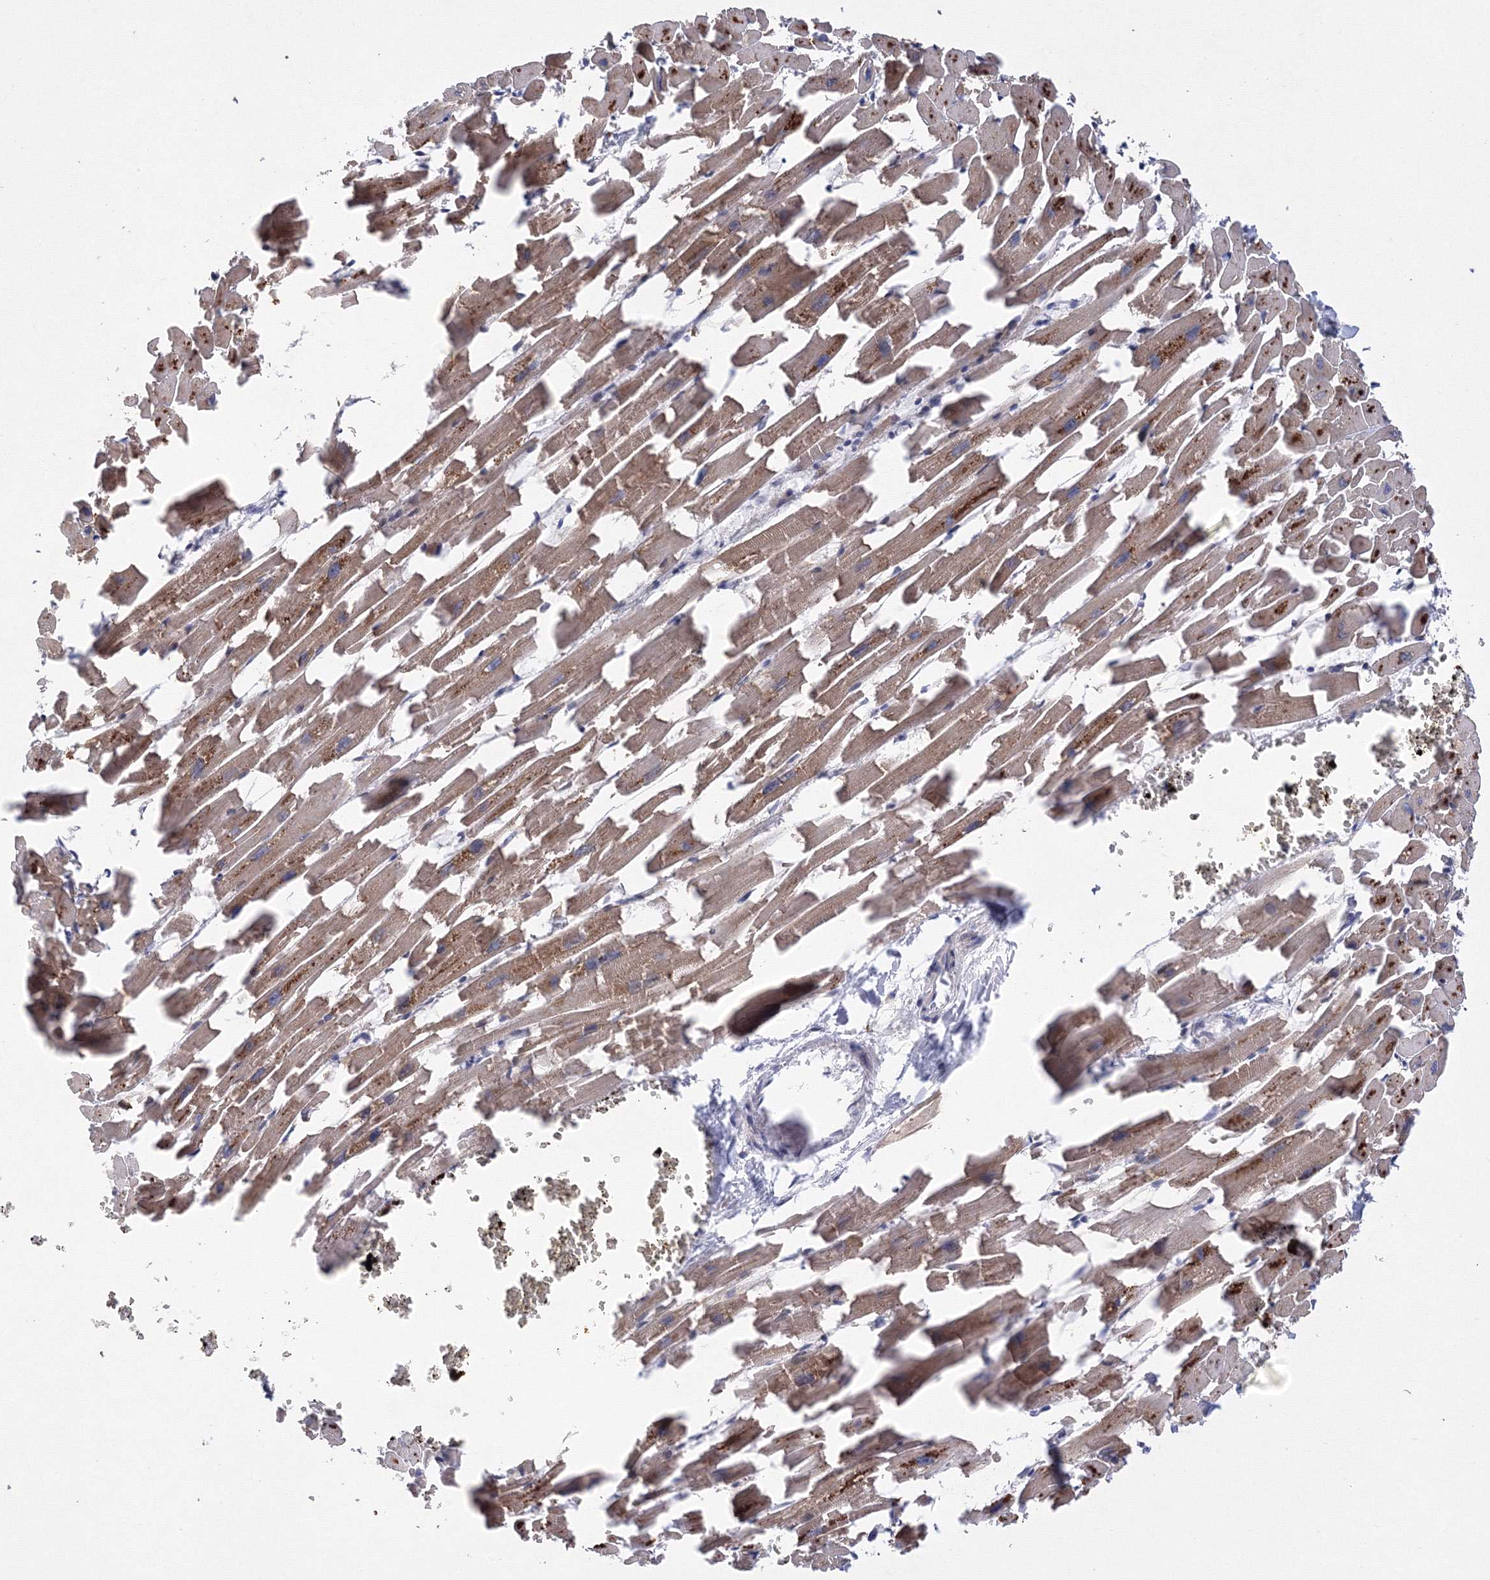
{"staining": {"intensity": "moderate", "quantity": ">75%", "location": "cytoplasmic/membranous"}, "tissue": "heart muscle", "cell_type": "Cardiomyocytes", "image_type": "normal", "snomed": [{"axis": "morphology", "description": "Normal tissue, NOS"}, {"axis": "topography", "description": "Heart"}], "caption": "DAB (3,3'-diaminobenzidine) immunohistochemical staining of unremarkable heart muscle demonstrates moderate cytoplasmic/membranous protein staining in about >75% of cardiomyocytes. The staining was performed using DAB to visualize the protein expression in brown, while the nuclei were stained in blue with hematoxylin (Magnification: 20x).", "gene": "GPN1", "patient": {"sex": "female", "age": 64}}